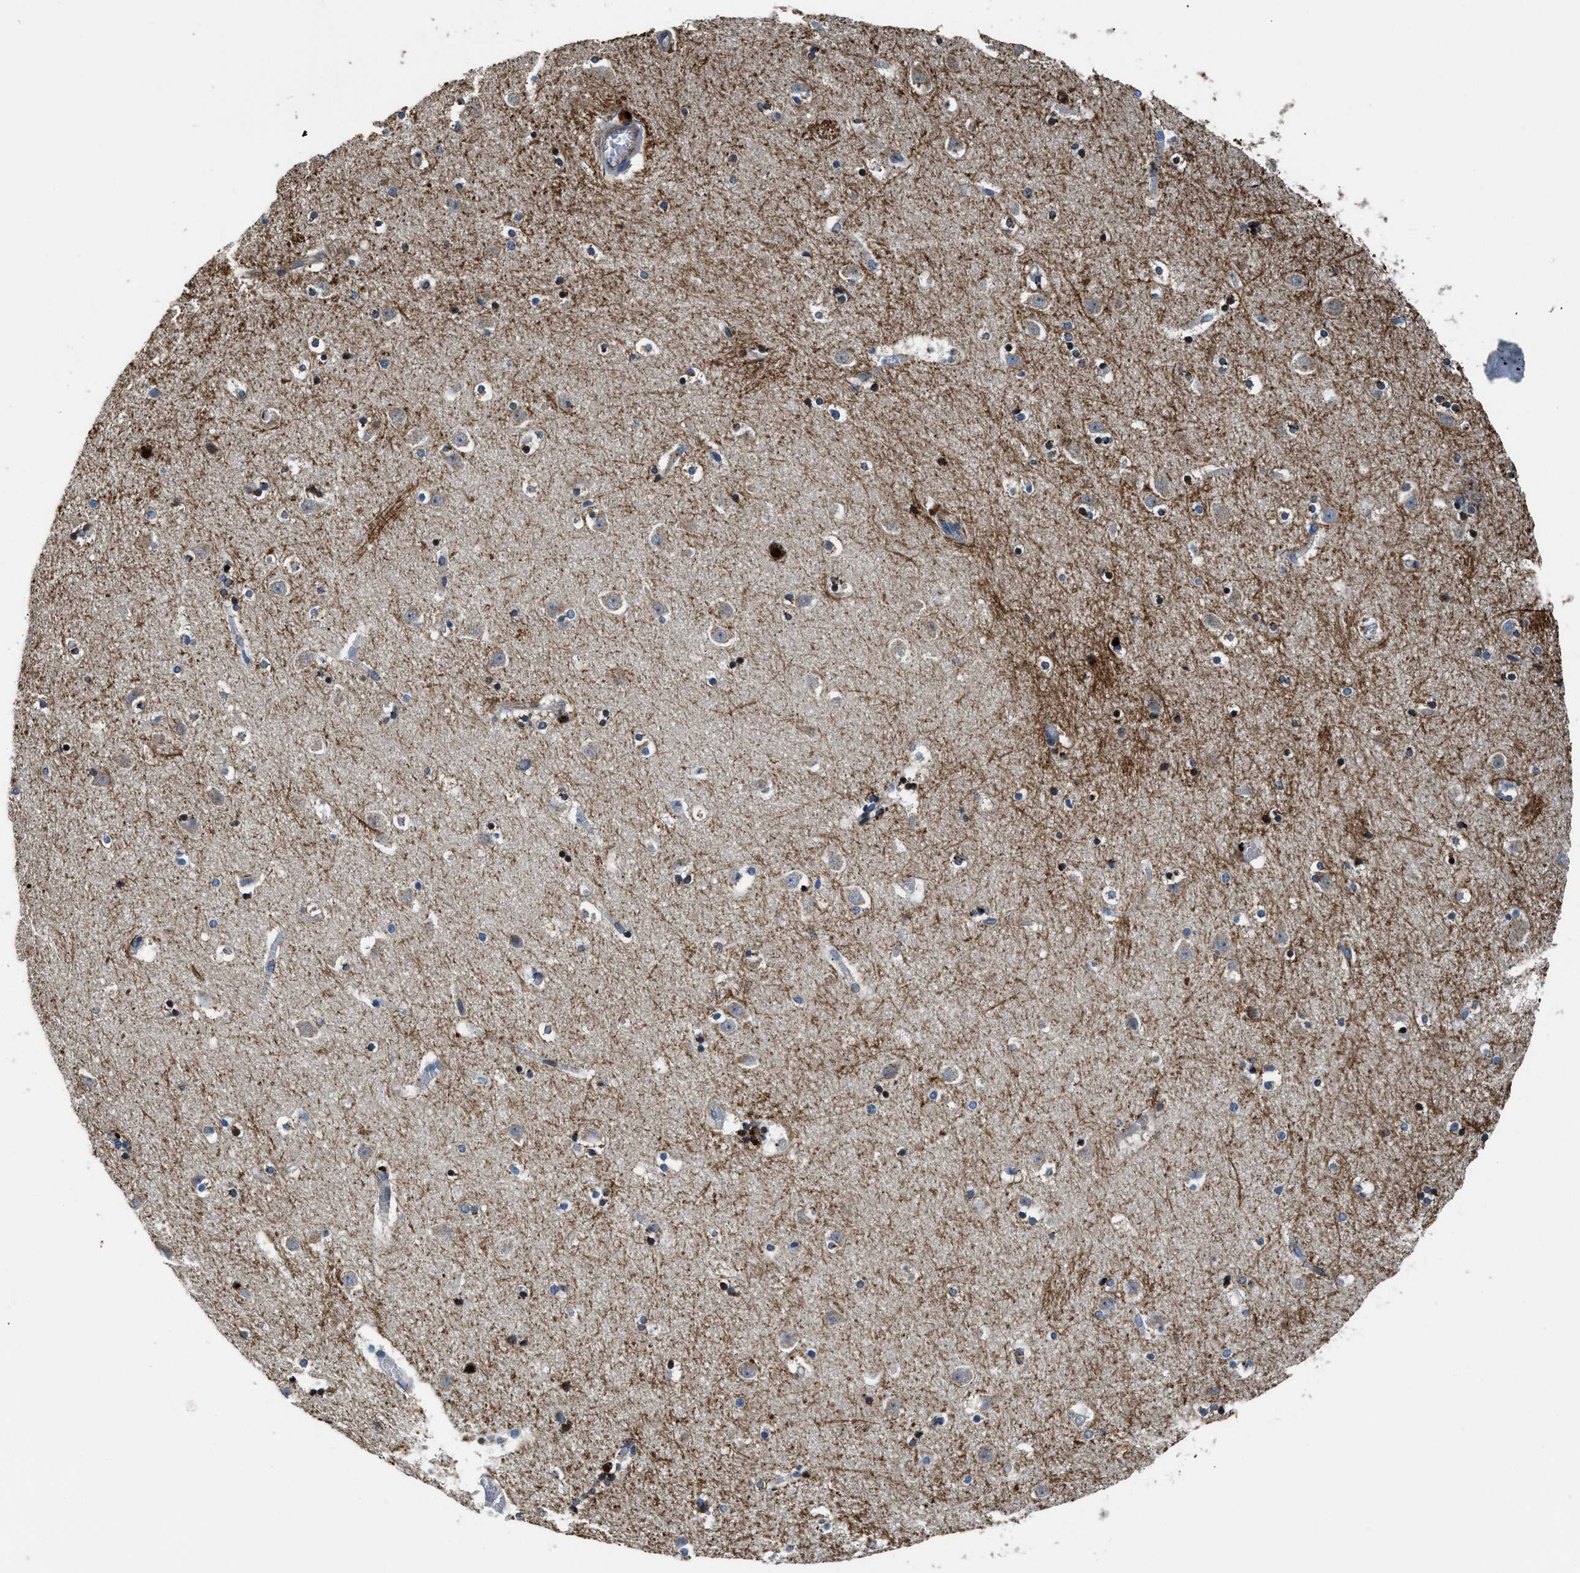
{"staining": {"intensity": "moderate", "quantity": "<25%", "location": "cytoplasmic/membranous"}, "tissue": "caudate", "cell_type": "Glial cells", "image_type": "normal", "snomed": [{"axis": "morphology", "description": "Normal tissue, NOS"}, {"axis": "topography", "description": "Lateral ventricle wall"}], "caption": "Protein staining by immunohistochemistry (IHC) reveals moderate cytoplasmic/membranous expression in about <25% of glial cells in benign caudate.", "gene": "FUT8", "patient": {"sex": "male", "age": 45}}